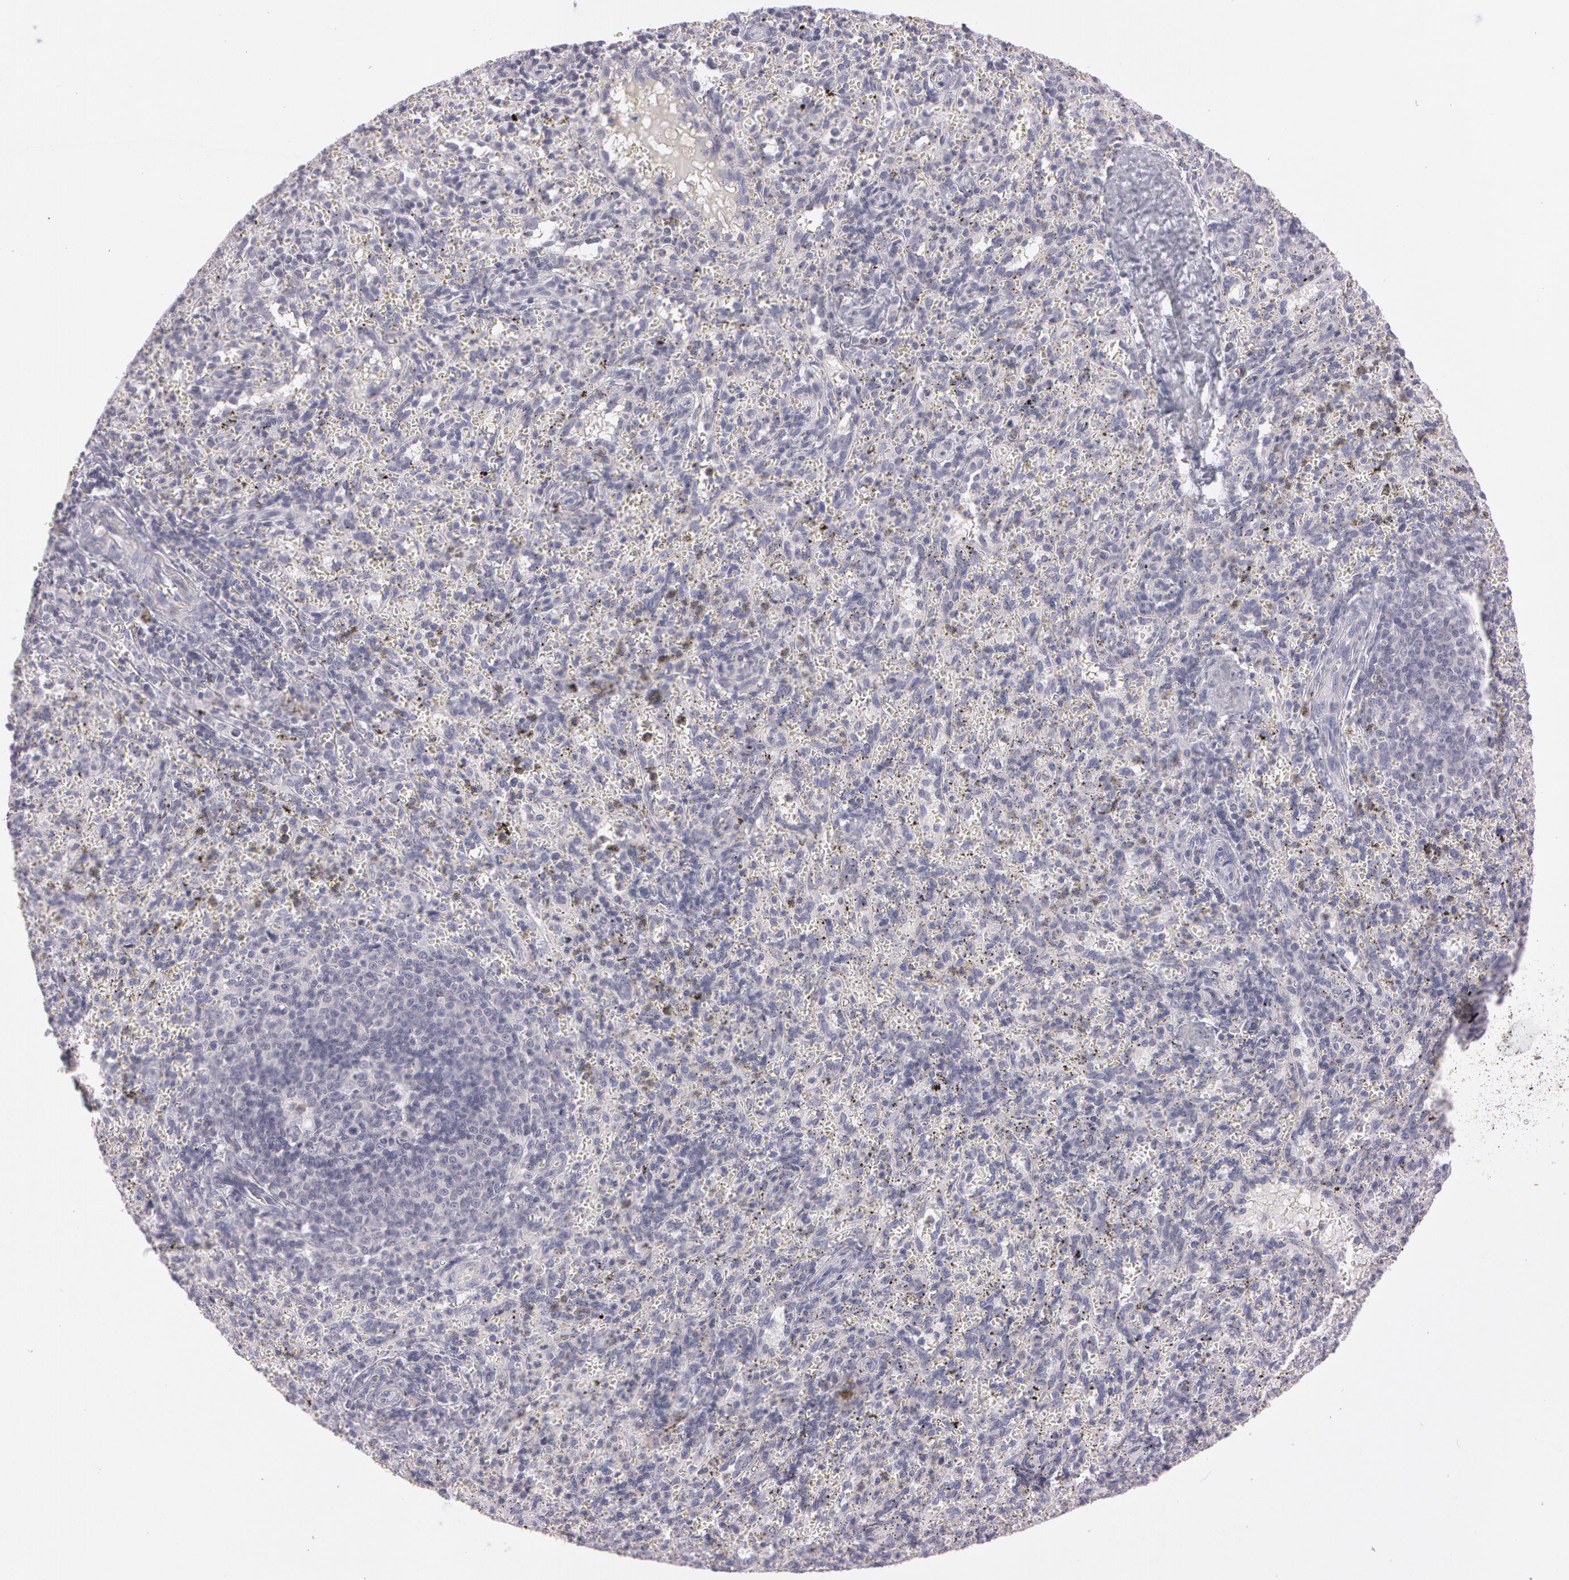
{"staining": {"intensity": "negative", "quantity": "none", "location": "none"}, "tissue": "spleen", "cell_type": "Cells in red pulp", "image_type": "normal", "snomed": [{"axis": "morphology", "description": "Normal tissue, NOS"}, {"axis": "topography", "description": "Spleen"}], "caption": "Cells in red pulp are negative for brown protein staining in benign spleen. (DAB immunohistochemistry (IHC) with hematoxylin counter stain).", "gene": "MXRA5", "patient": {"sex": "female", "age": 10}}